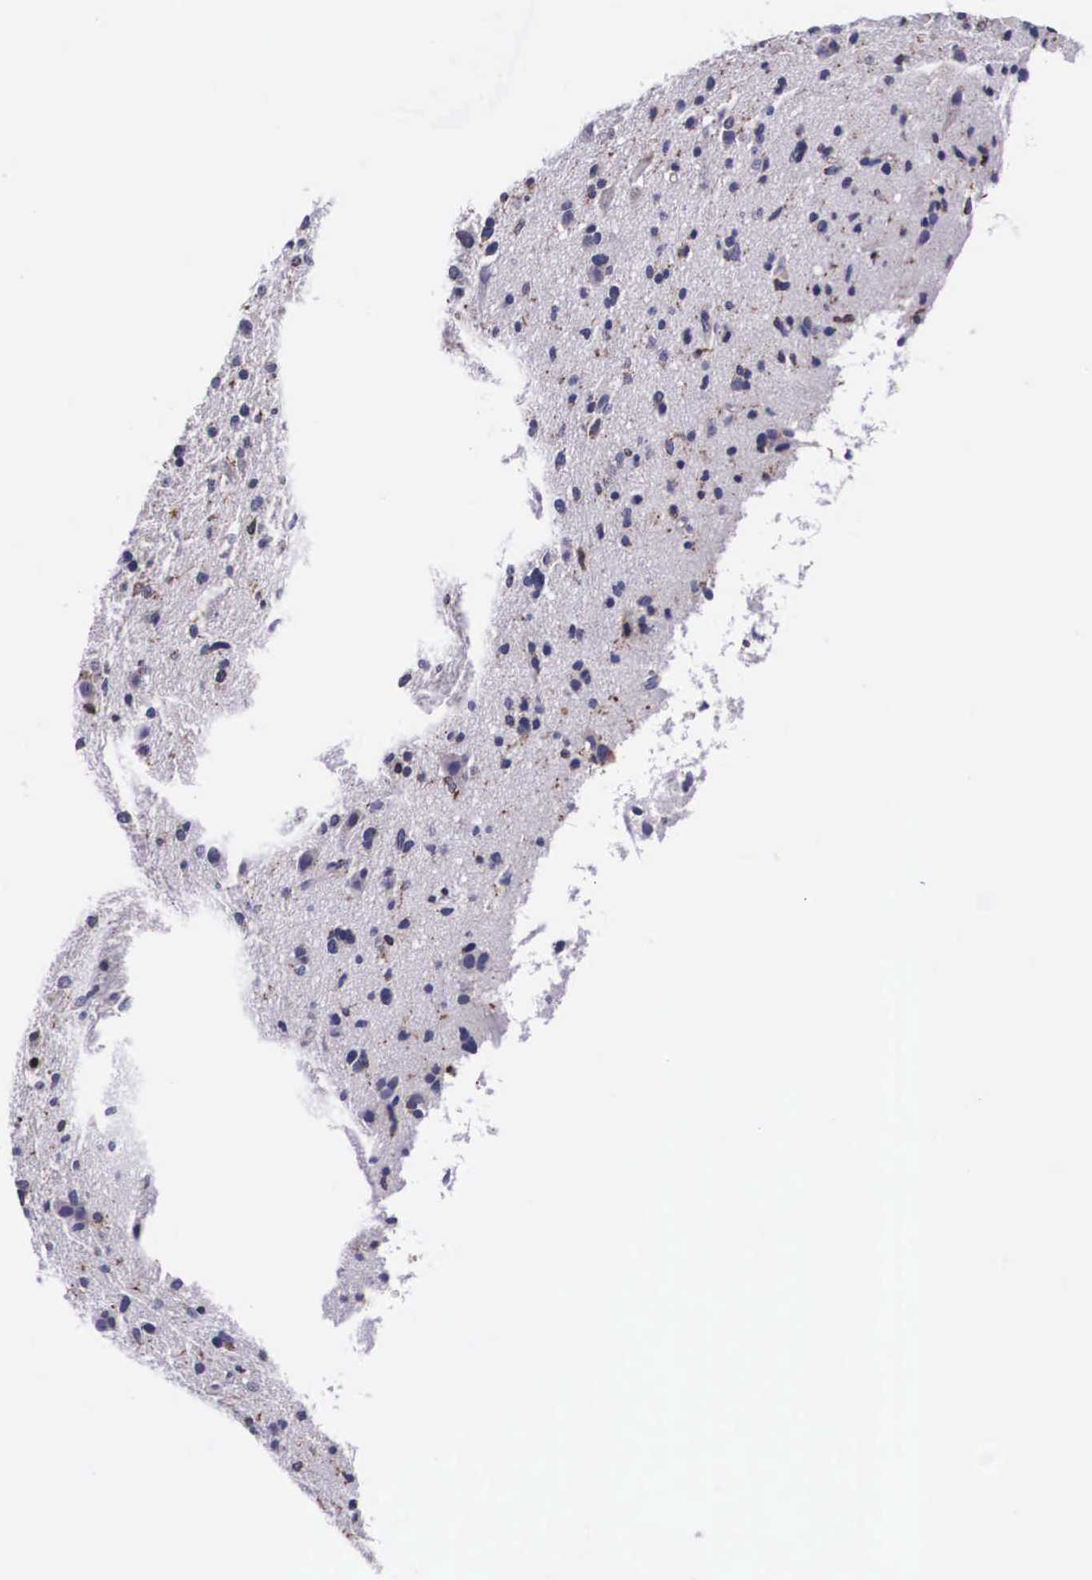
{"staining": {"intensity": "negative", "quantity": "none", "location": "none"}, "tissue": "glioma", "cell_type": "Tumor cells", "image_type": "cancer", "snomed": [{"axis": "morphology", "description": "Glioma, malignant, Low grade"}, {"axis": "topography", "description": "Brain"}], "caption": "Immunohistochemical staining of human malignant glioma (low-grade) reveals no significant expression in tumor cells. Brightfield microscopy of IHC stained with DAB (brown) and hematoxylin (blue), captured at high magnification.", "gene": "NAGA", "patient": {"sex": "female", "age": 46}}